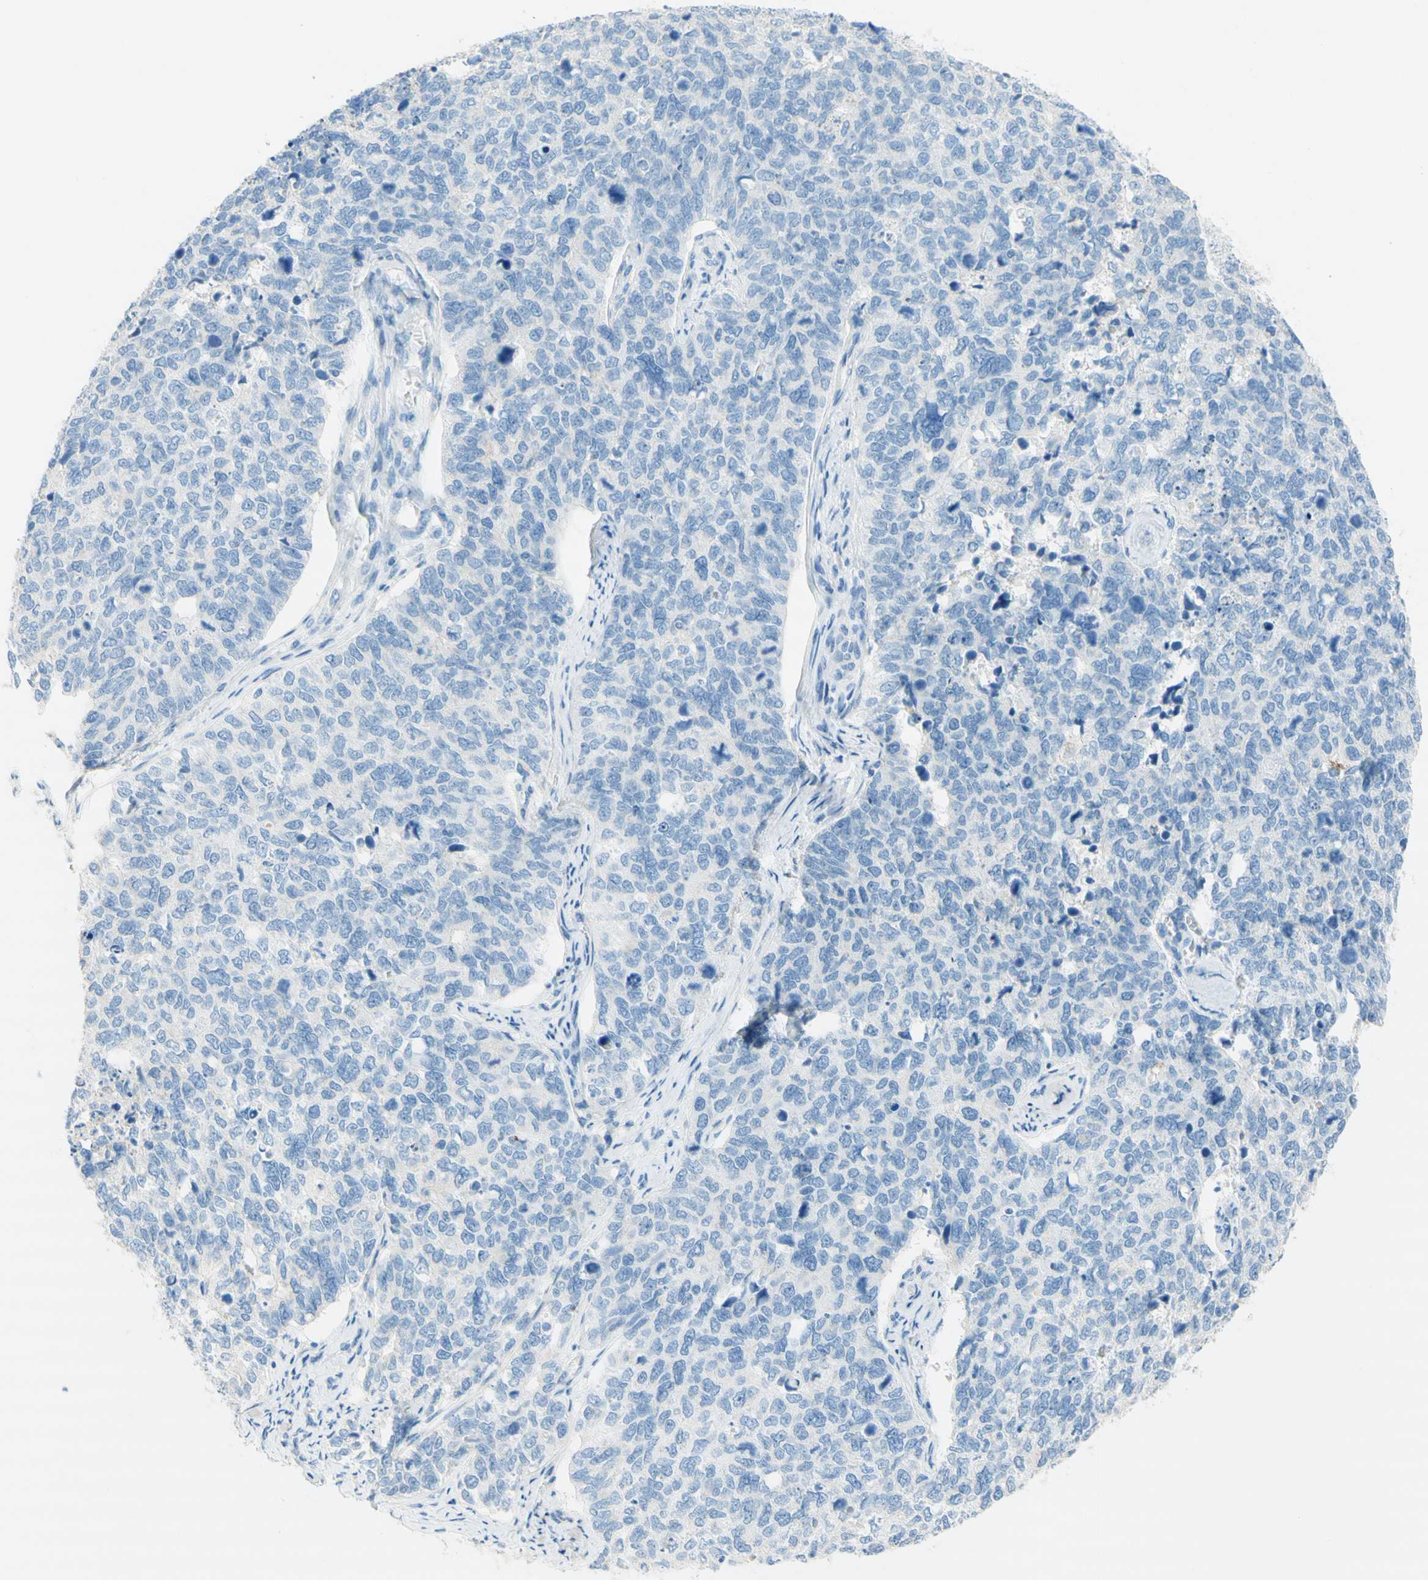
{"staining": {"intensity": "negative", "quantity": "none", "location": "none"}, "tissue": "cervical cancer", "cell_type": "Tumor cells", "image_type": "cancer", "snomed": [{"axis": "morphology", "description": "Squamous cell carcinoma, NOS"}, {"axis": "topography", "description": "Cervix"}], "caption": "The immunohistochemistry (IHC) image has no significant positivity in tumor cells of cervical squamous cell carcinoma tissue.", "gene": "POLR2J3", "patient": {"sex": "female", "age": 63}}